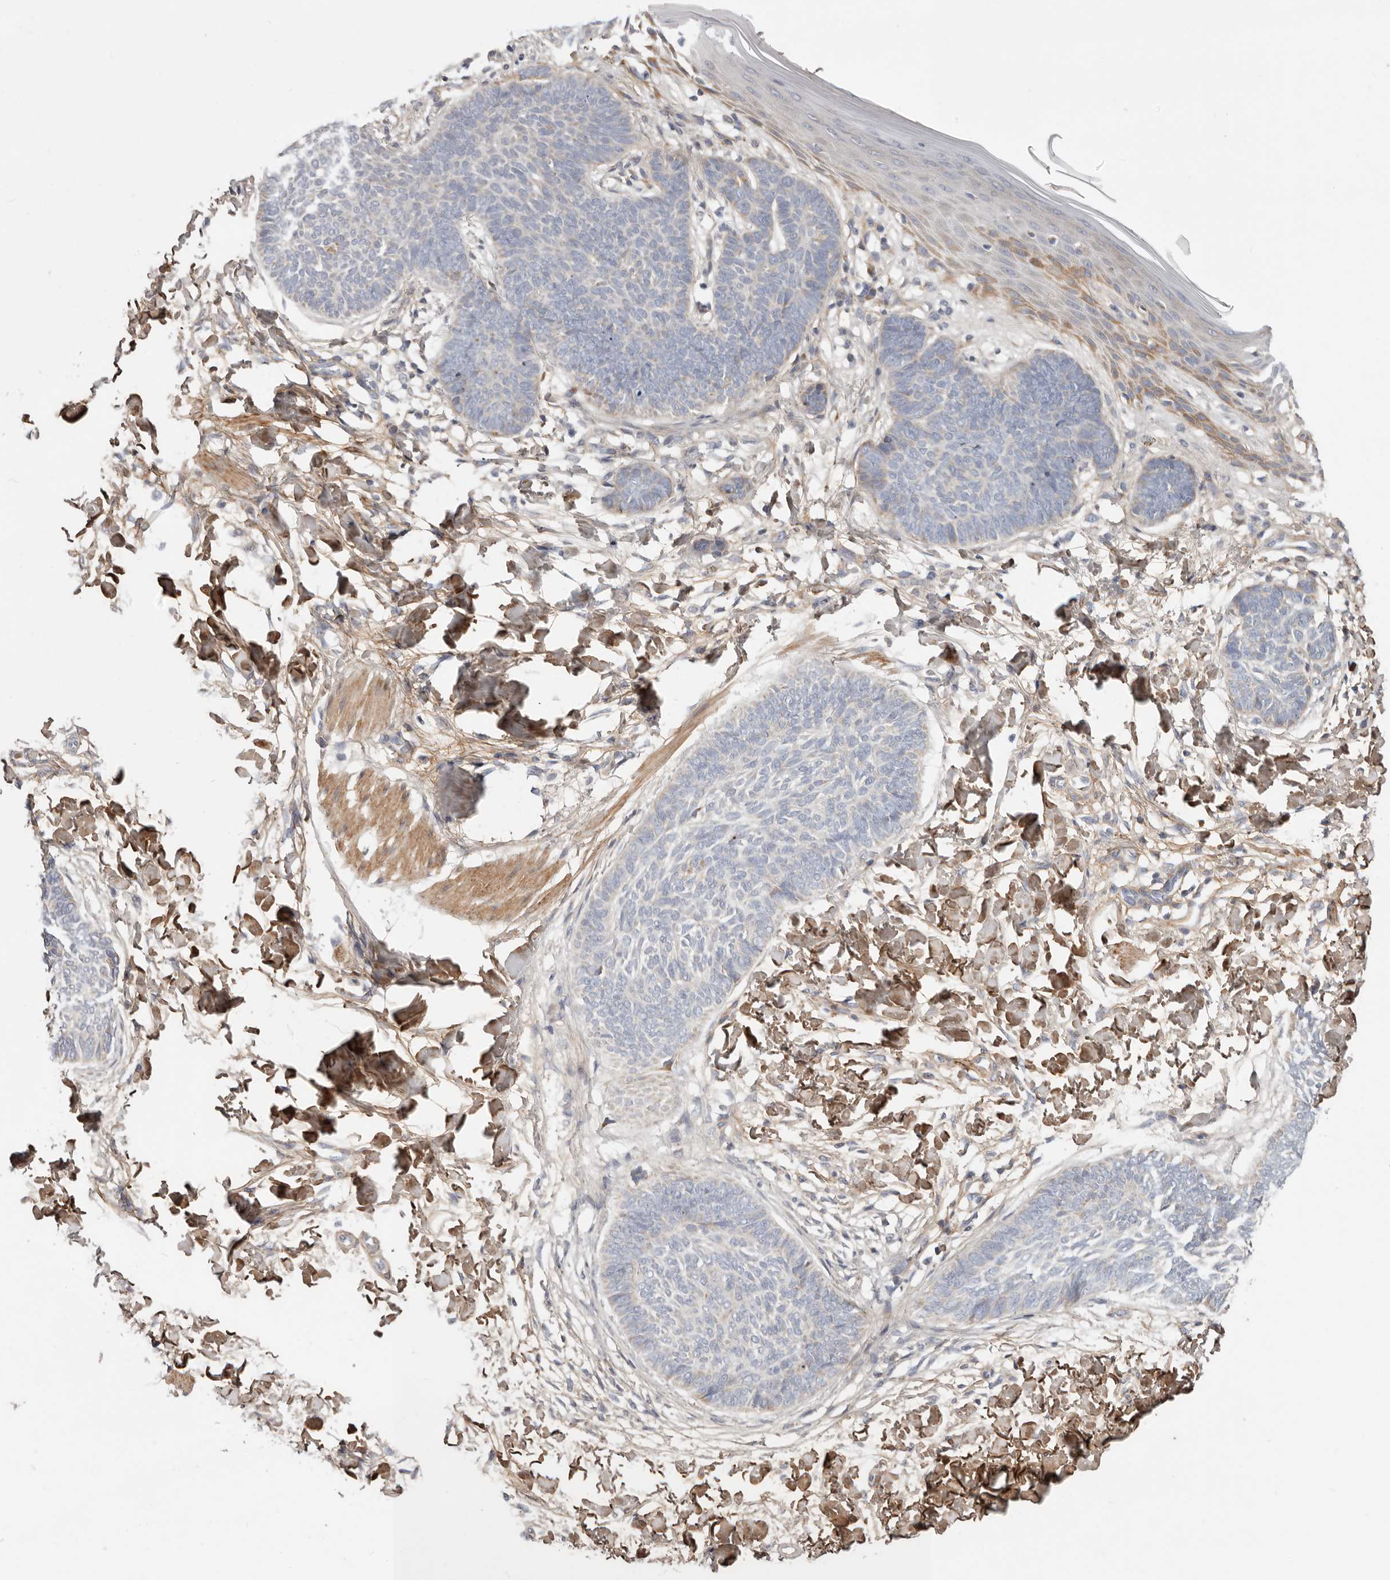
{"staining": {"intensity": "negative", "quantity": "none", "location": "none"}, "tissue": "skin cancer", "cell_type": "Tumor cells", "image_type": "cancer", "snomed": [{"axis": "morphology", "description": "Normal tissue, NOS"}, {"axis": "morphology", "description": "Basal cell carcinoma"}, {"axis": "topography", "description": "Skin"}], "caption": "Immunohistochemical staining of basal cell carcinoma (skin) displays no significant expression in tumor cells.", "gene": "MRPS10", "patient": {"sex": "male", "age": 50}}